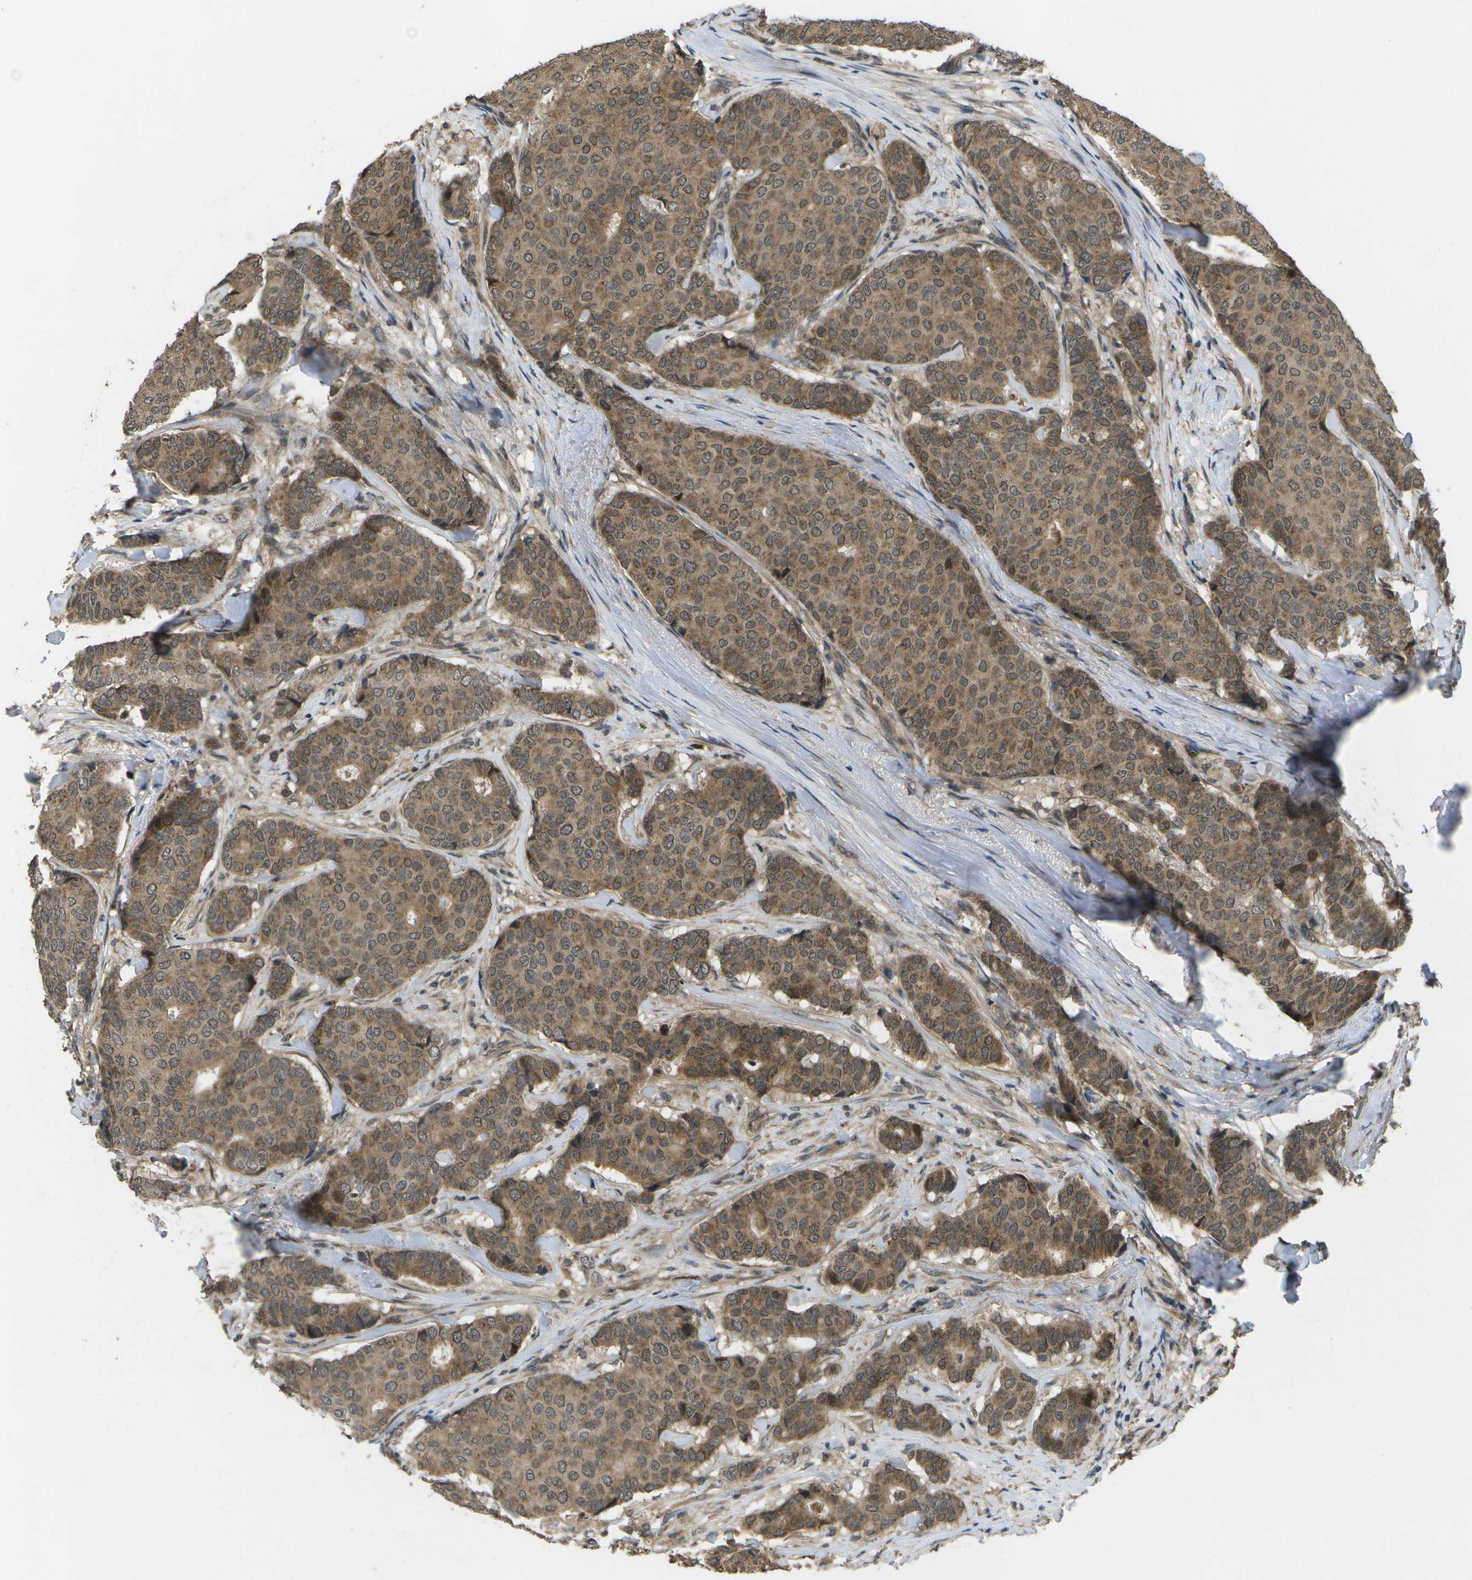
{"staining": {"intensity": "moderate", "quantity": ">75%", "location": "cytoplasmic/membranous"}, "tissue": "breast cancer", "cell_type": "Tumor cells", "image_type": "cancer", "snomed": [{"axis": "morphology", "description": "Duct carcinoma"}, {"axis": "topography", "description": "Breast"}], "caption": "Immunohistochemistry photomicrograph of neoplastic tissue: breast cancer stained using IHC displays medium levels of moderate protein expression localized specifically in the cytoplasmic/membranous of tumor cells, appearing as a cytoplasmic/membranous brown color.", "gene": "ALAS1", "patient": {"sex": "female", "age": 75}}